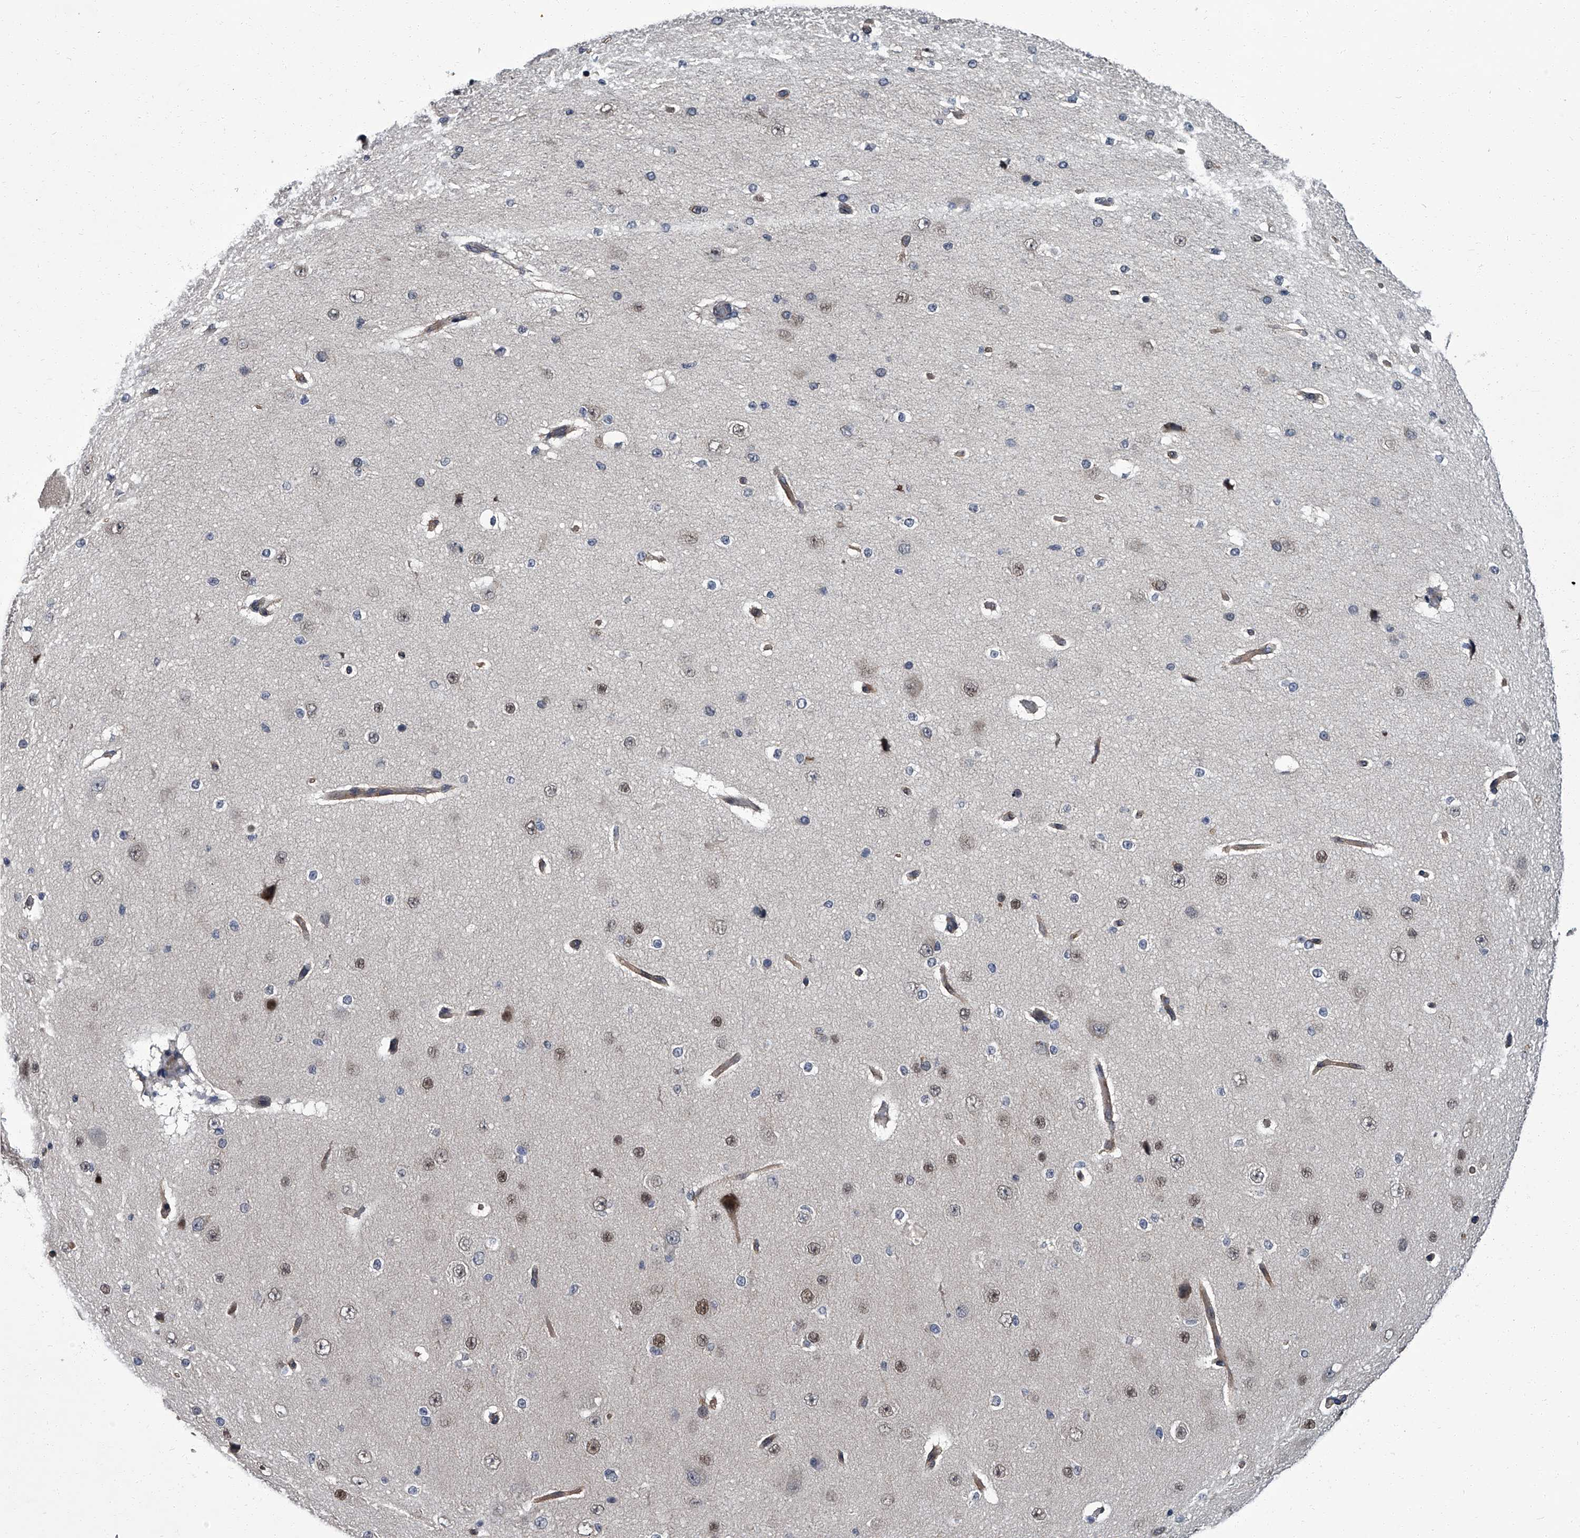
{"staining": {"intensity": "weak", "quantity": ">75%", "location": "cytoplasmic/membranous"}, "tissue": "cerebral cortex", "cell_type": "Endothelial cells", "image_type": "normal", "snomed": [{"axis": "morphology", "description": "Normal tissue, NOS"}, {"axis": "morphology", "description": "Developmental malformation"}, {"axis": "topography", "description": "Cerebral cortex"}], "caption": "A micrograph showing weak cytoplasmic/membranous expression in about >75% of endothelial cells in unremarkable cerebral cortex, as visualized by brown immunohistochemical staining.", "gene": "ZNF274", "patient": {"sex": "female", "age": 30}}